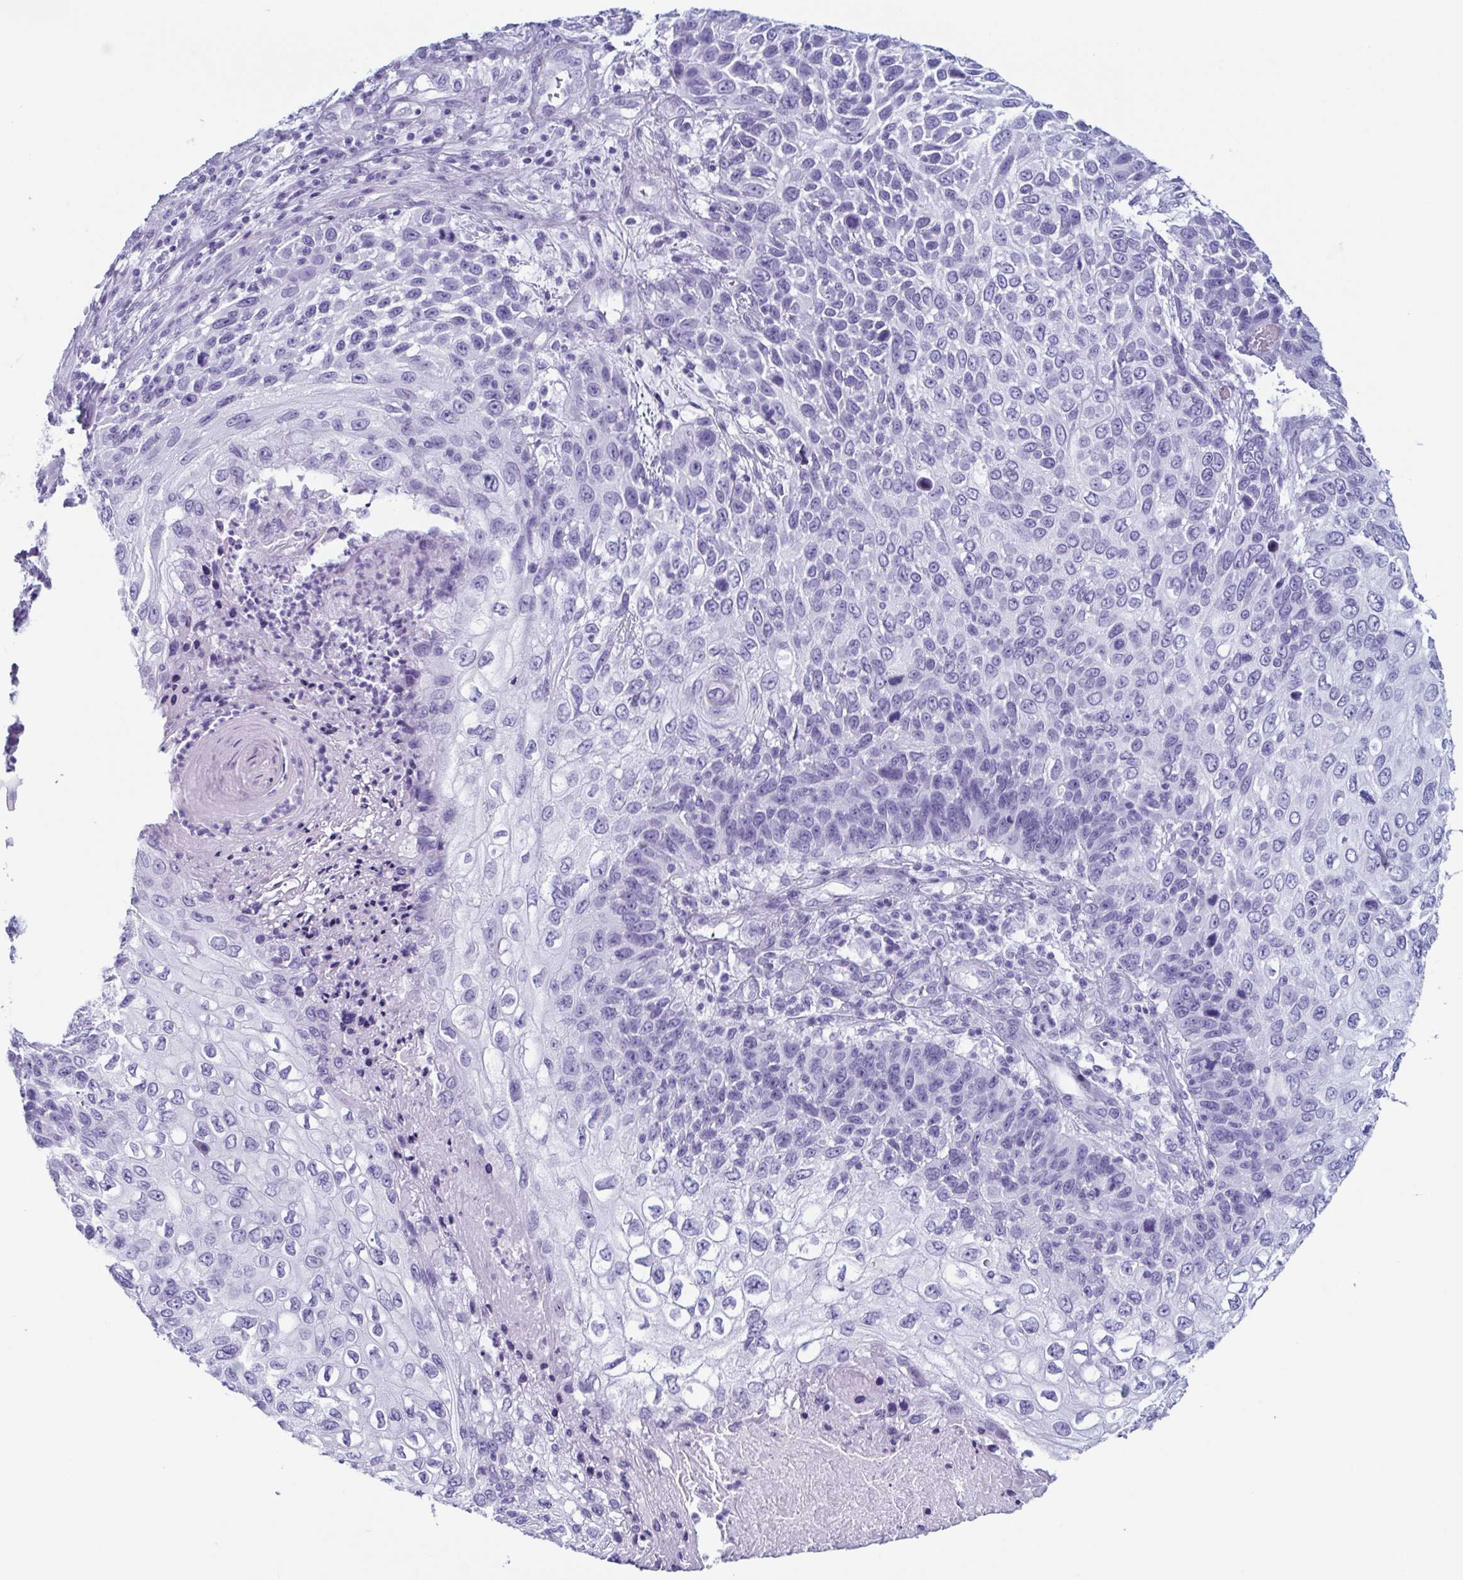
{"staining": {"intensity": "negative", "quantity": "none", "location": "none"}, "tissue": "skin cancer", "cell_type": "Tumor cells", "image_type": "cancer", "snomed": [{"axis": "morphology", "description": "Squamous cell carcinoma, NOS"}, {"axis": "topography", "description": "Skin"}], "caption": "Immunohistochemistry of skin squamous cell carcinoma shows no staining in tumor cells.", "gene": "ENKUR", "patient": {"sex": "male", "age": 92}}